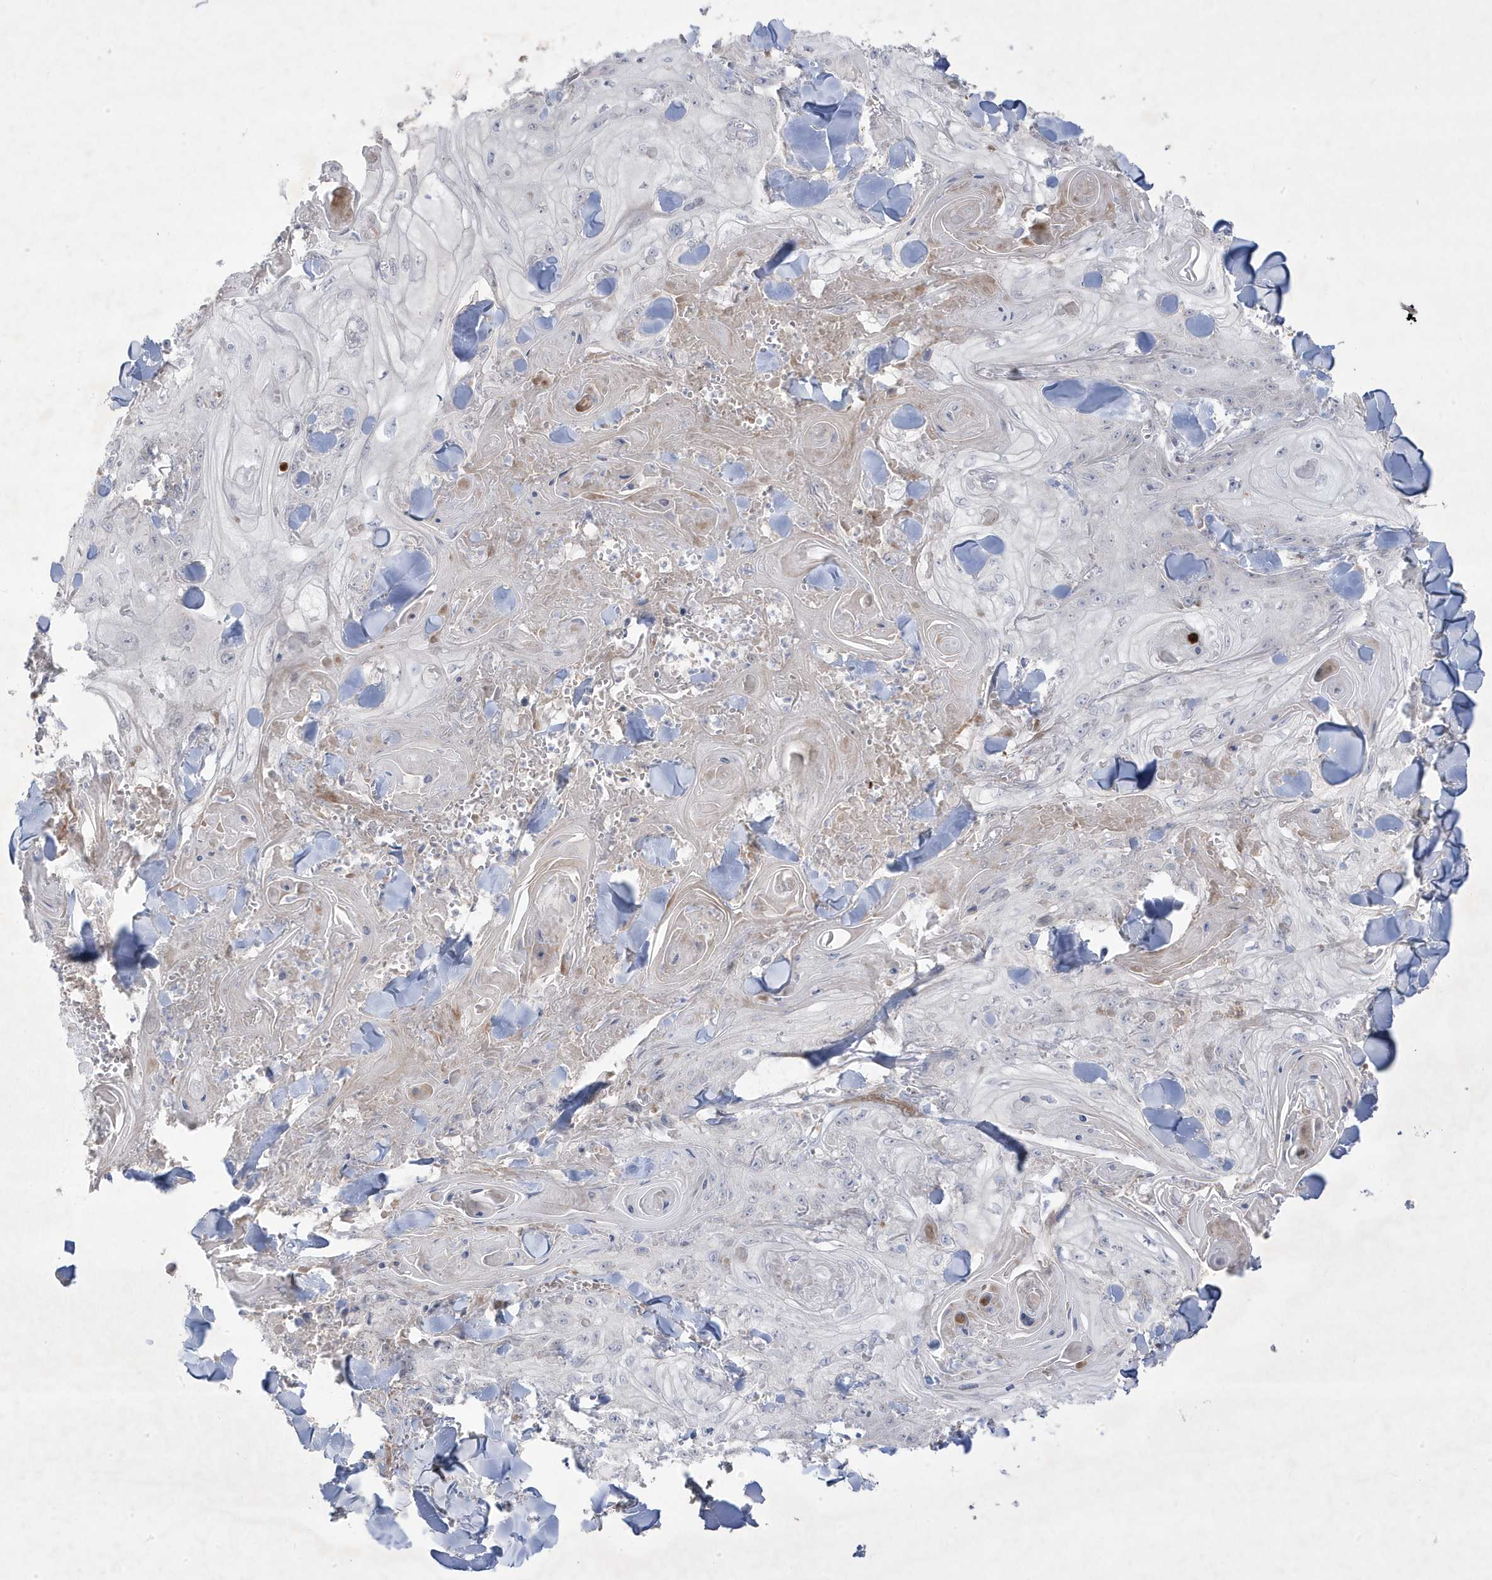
{"staining": {"intensity": "negative", "quantity": "none", "location": "none"}, "tissue": "skin cancer", "cell_type": "Tumor cells", "image_type": "cancer", "snomed": [{"axis": "morphology", "description": "Squamous cell carcinoma, NOS"}, {"axis": "topography", "description": "Skin"}], "caption": "There is no significant staining in tumor cells of skin squamous cell carcinoma.", "gene": "ADAMTSL3", "patient": {"sex": "male", "age": 74}}